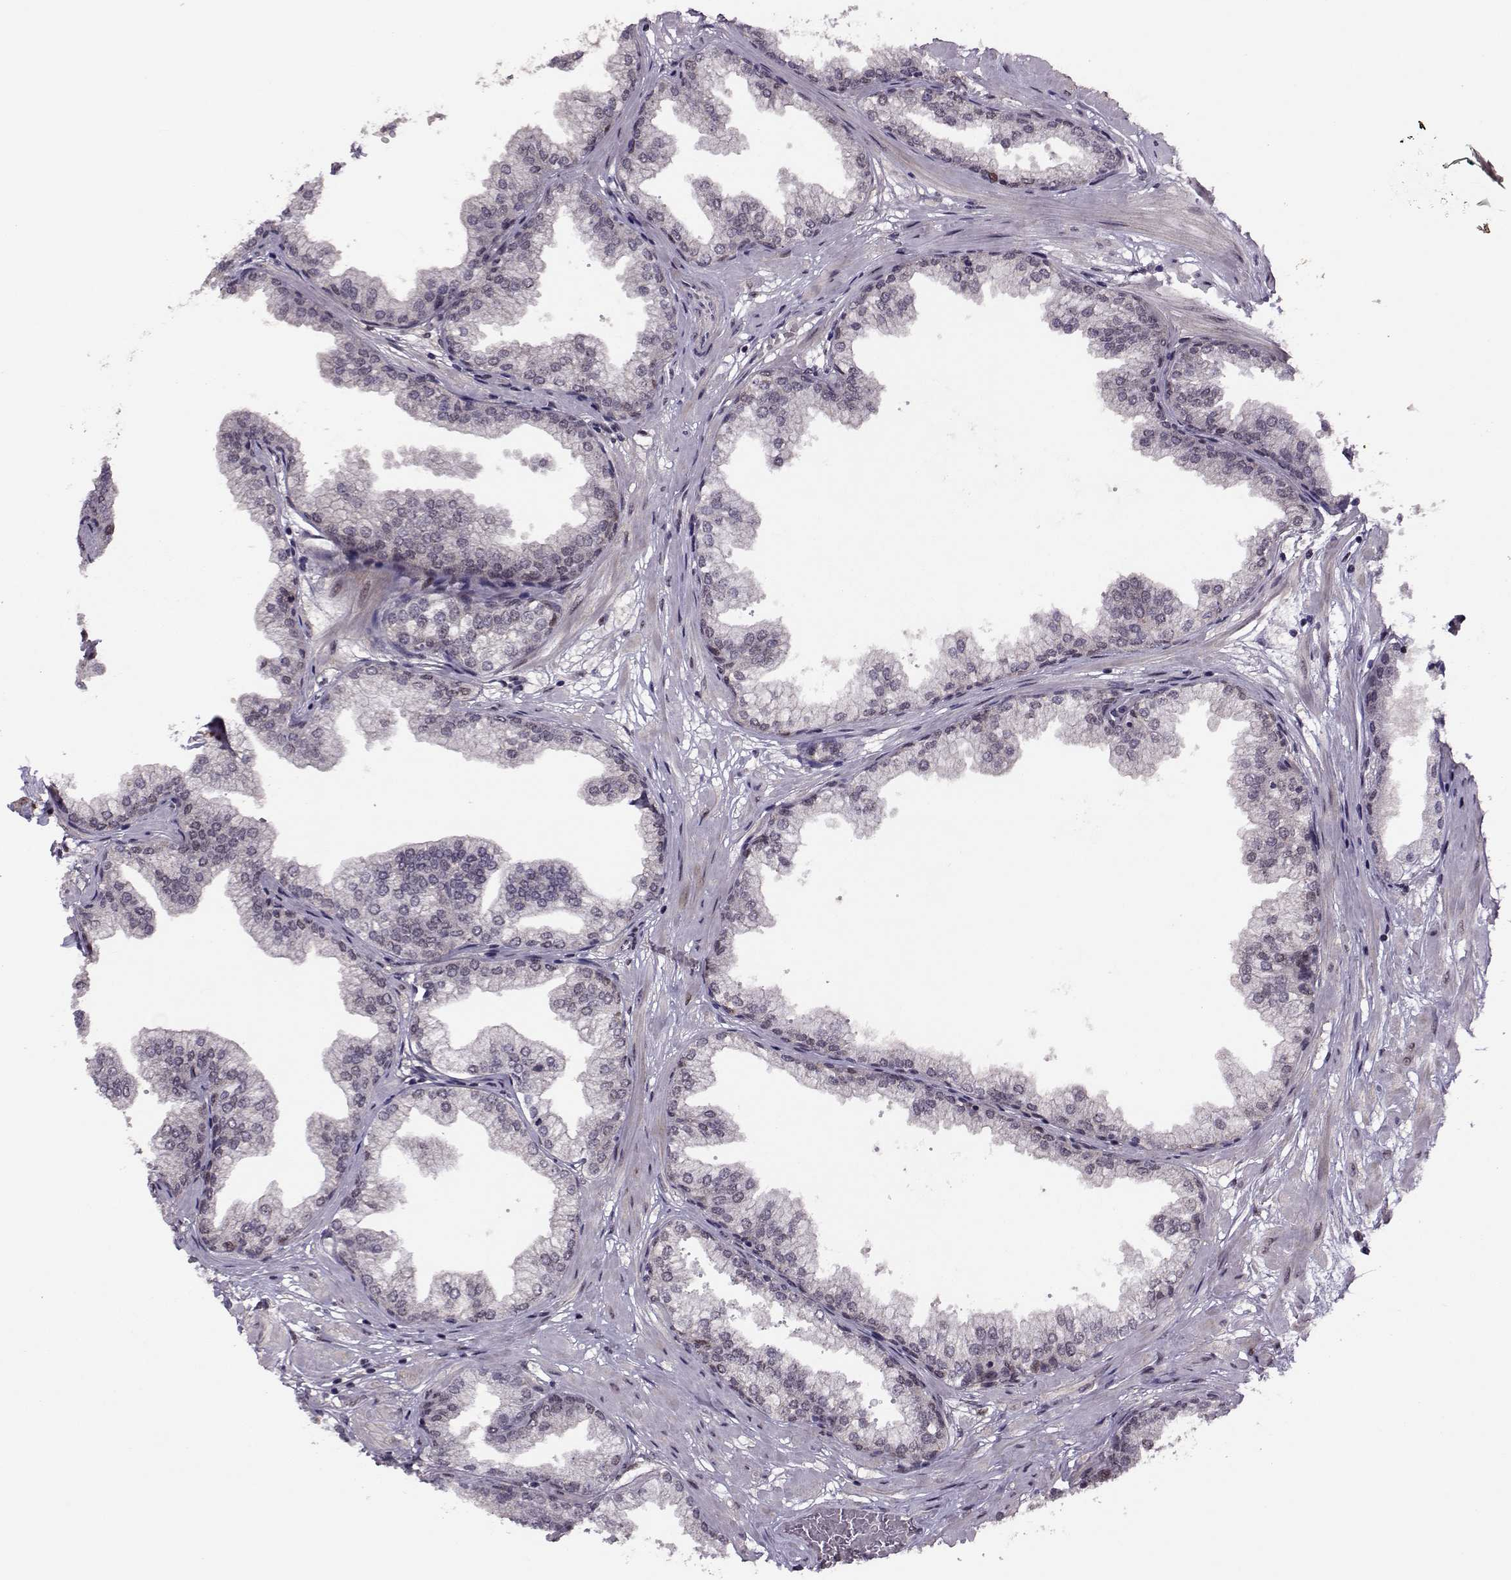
{"staining": {"intensity": "negative", "quantity": "none", "location": "none"}, "tissue": "prostate", "cell_type": "Glandular cells", "image_type": "normal", "snomed": [{"axis": "morphology", "description": "Normal tissue, NOS"}, {"axis": "topography", "description": "Prostate"}], "caption": "Immunohistochemical staining of unremarkable human prostate displays no significant expression in glandular cells.", "gene": "CDK4", "patient": {"sex": "male", "age": 37}}